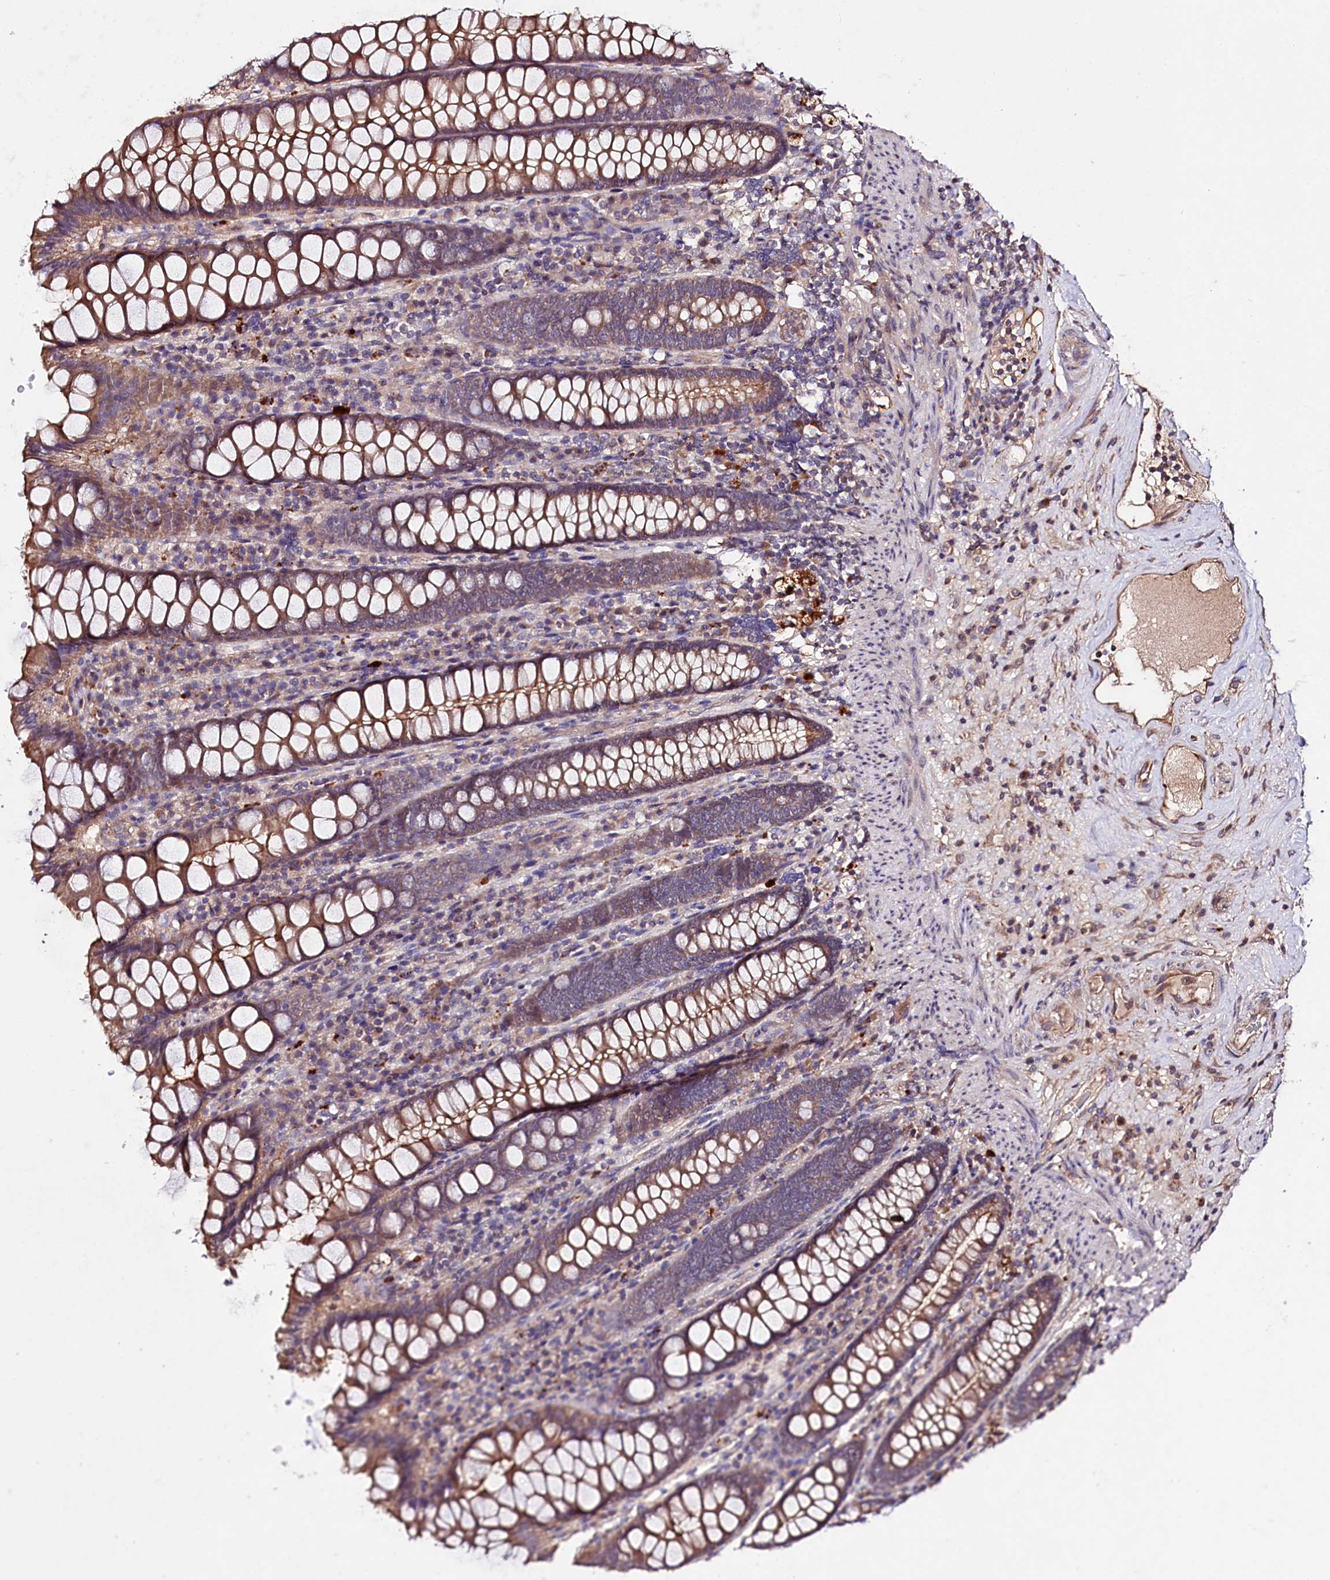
{"staining": {"intensity": "moderate", "quantity": ">75%", "location": "cytoplasmic/membranous"}, "tissue": "colon", "cell_type": "Endothelial cells", "image_type": "normal", "snomed": [{"axis": "morphology", "description": "Normal tissue, NOS"}, {"axis": "topography", "description": "Colon"}], "caption": "Protein expression analysis of unremarkable colon displays moderate cytoplasmic/membranous staining in about >75% of endothelial cells.", "gene": "TNPO3", "patient": {"sex": "female", "age": 79}}